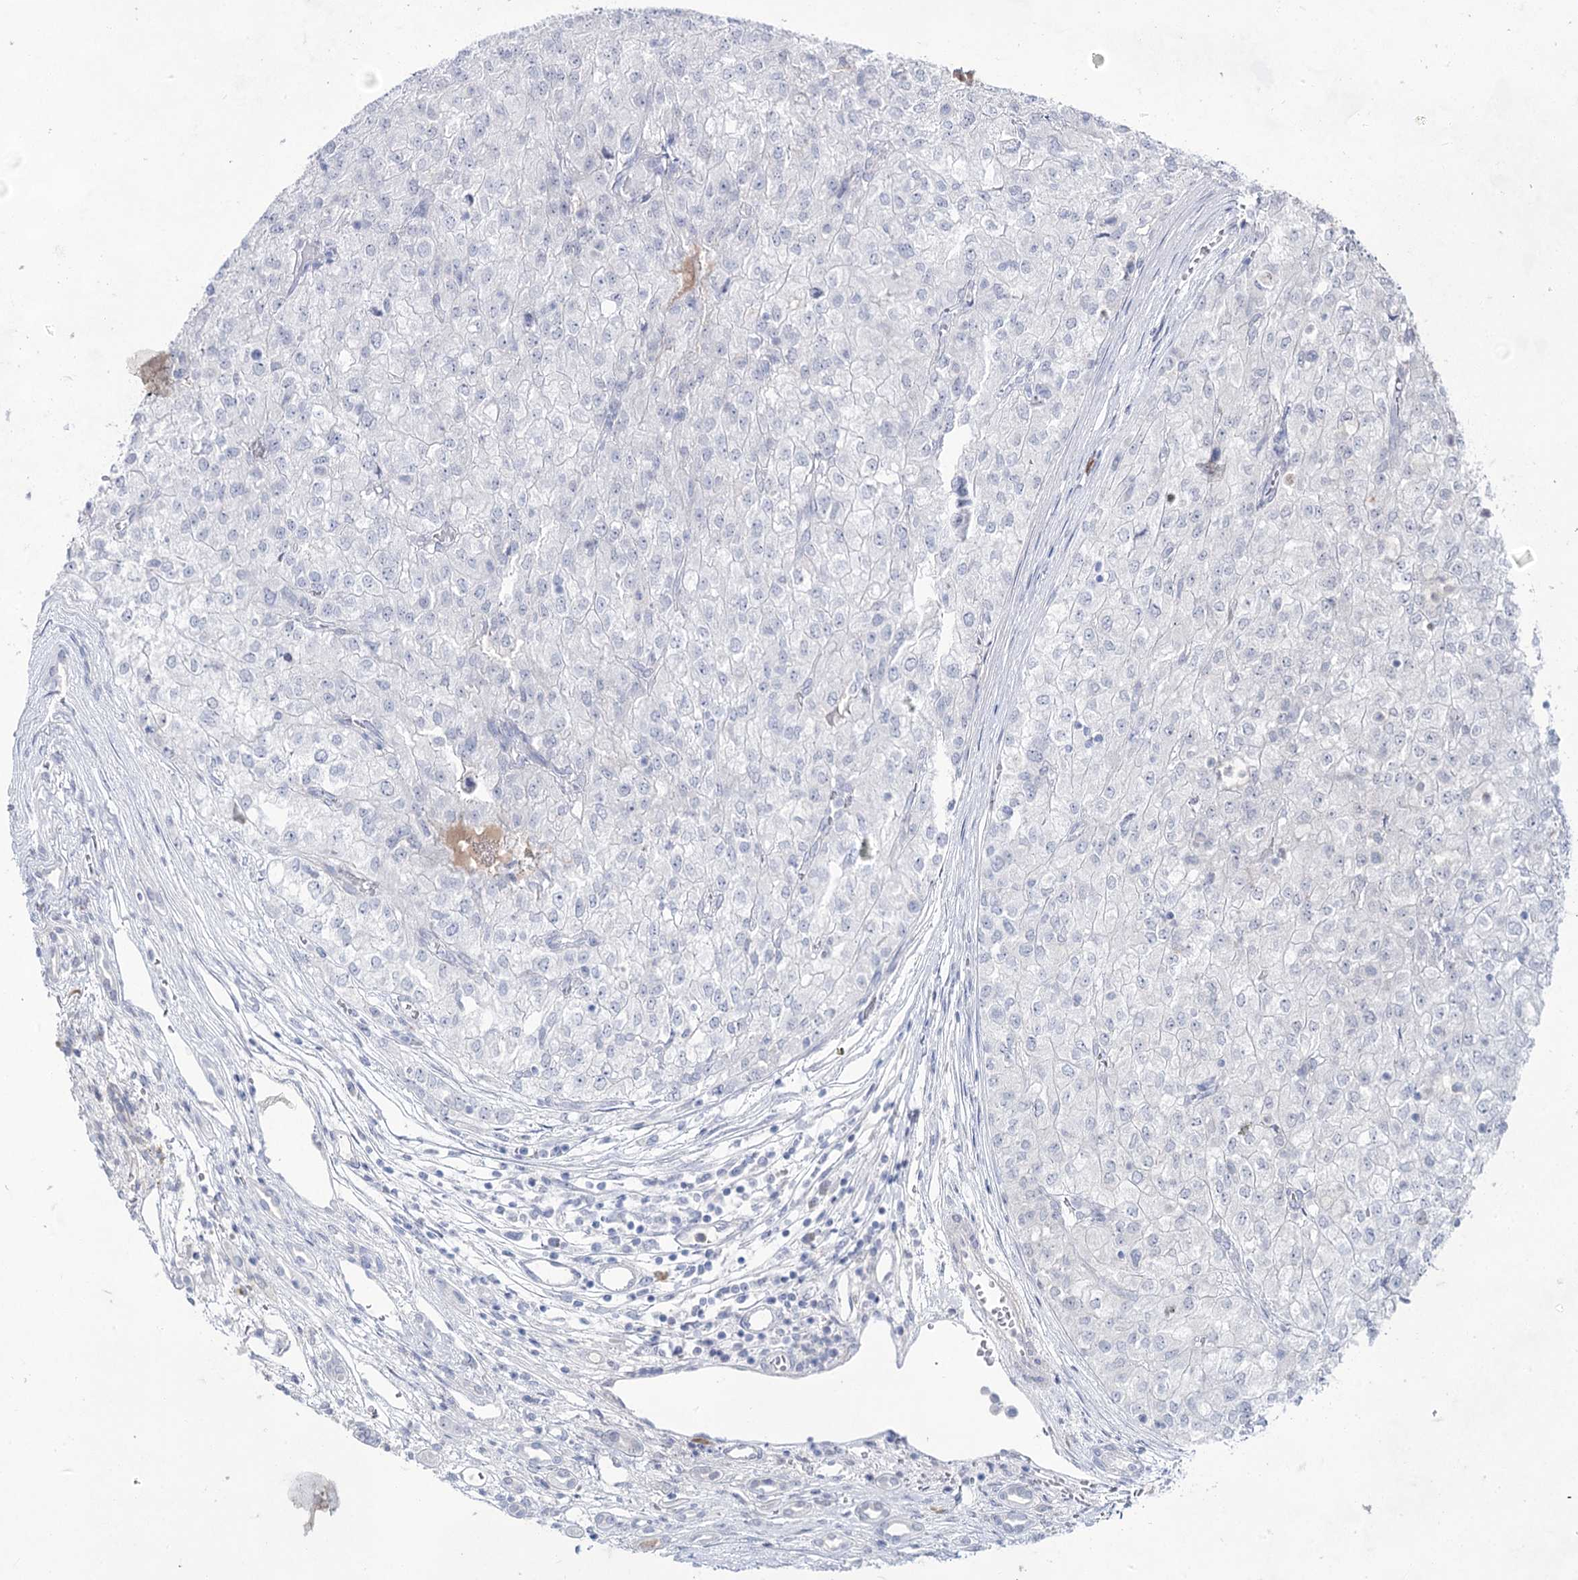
{"staining": {"intensity": "negative", "quantity": "none", "location": "none"}, "tissue": "renal cancer", "cell_type": "Tumor cells", "image_type": "cancer", "snomed": [{"axis": "morphology", "description": "Adenocarcinoma, NOS"}, {"axis": "topography", "description": "Kidney"}], "caption": "This is an IHC image of renal adenocarcinoma. There is no positivity in tumor cells.", "gene": "ACRV1", "patient": {"sex": "female", "age": 54}}